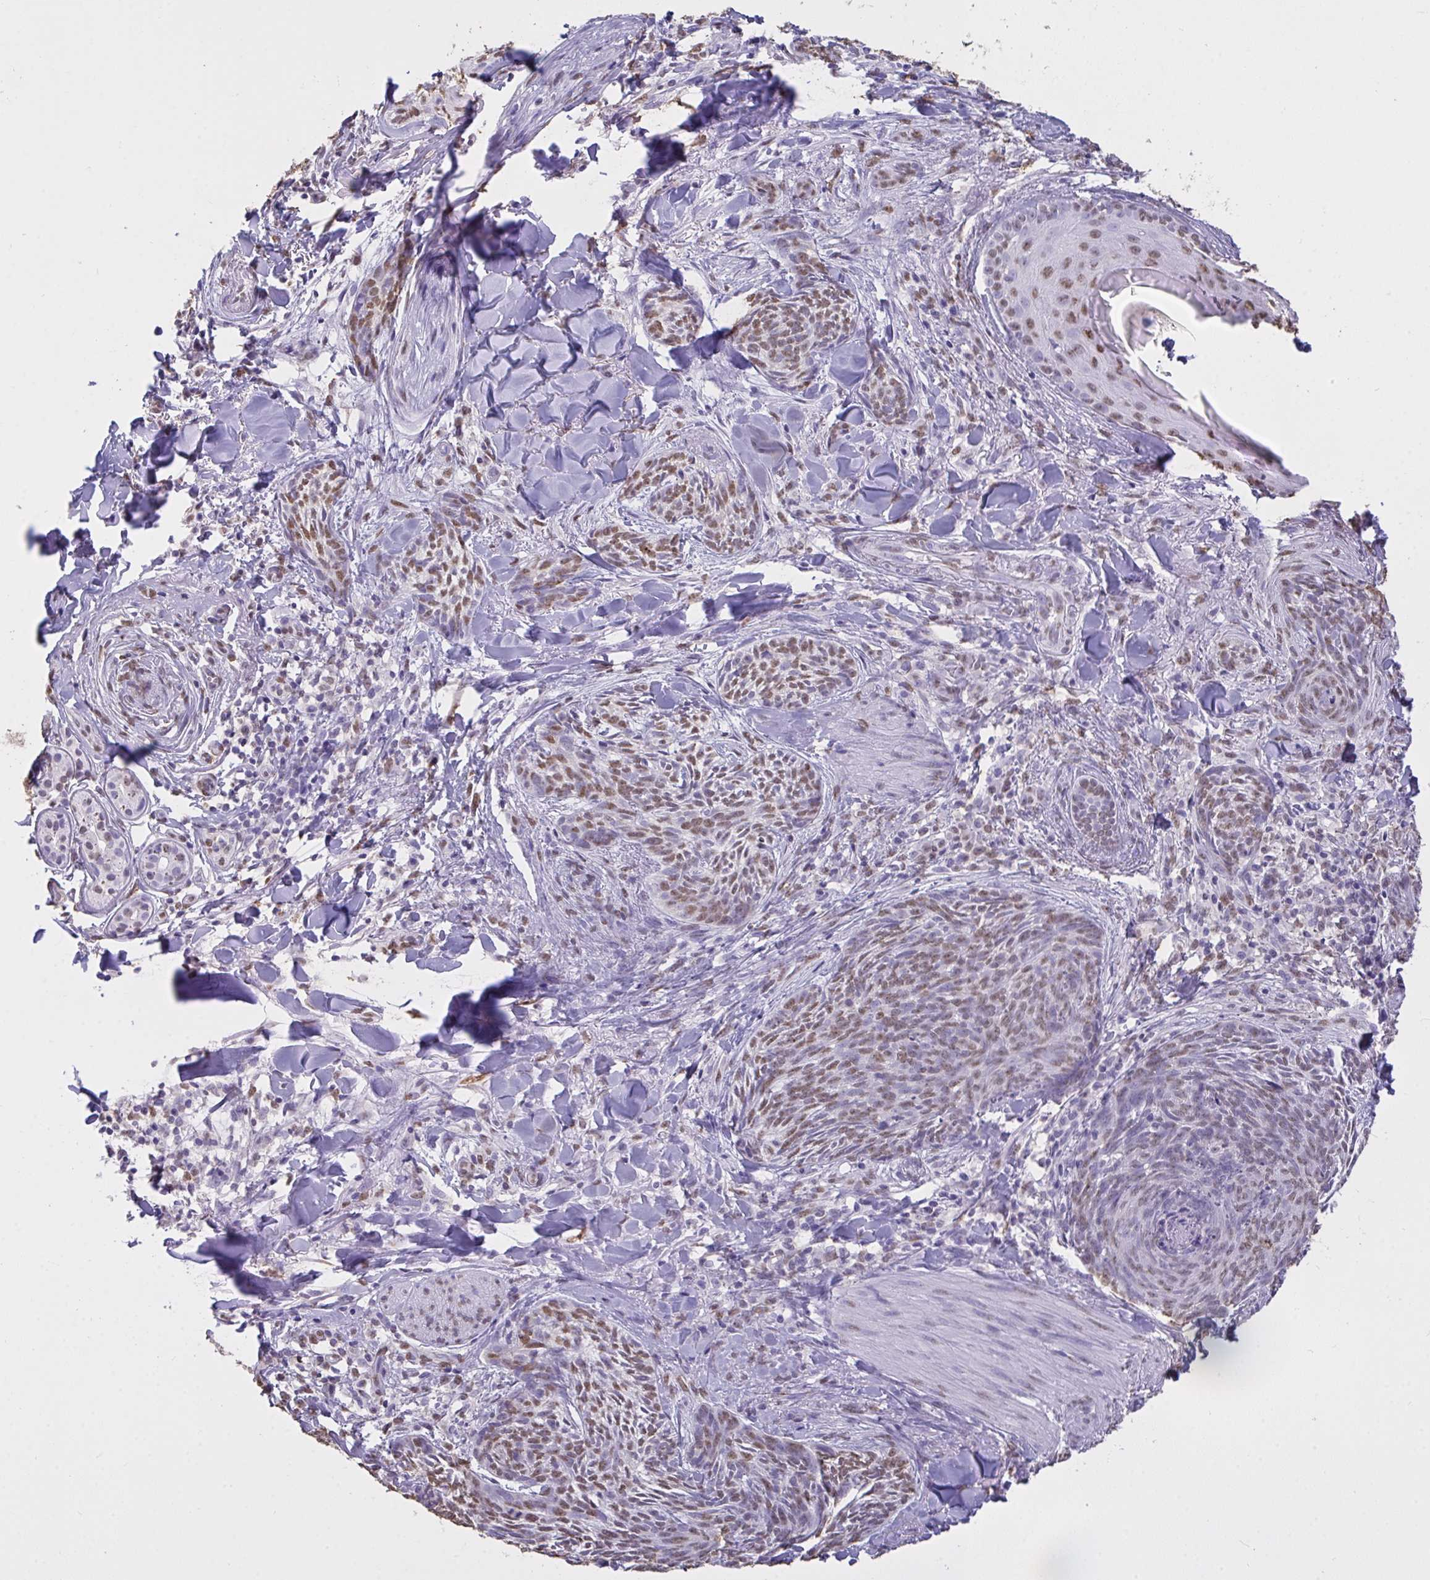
{"staining": {"intensity": "moderate", "quantity": ">75%", "location": "nuclear"}, "tissue": "skin cancer", "cell_type": "Tumor cells", "image_type": "cancer", "snomed": [{"axis": "morphology", "description": "Basal cell carcinoma"}, {"axis": "topography", "description": "Skin"}], "caption": "Skin basal cell carcinoma stained with DAB immunohistochemistry (IHC) reveals medium levels of moderate nuclear staining in about >75% of tumor cells.", "gene": "SEMA6B", "patient": {"sex": "female", "age": 93}}